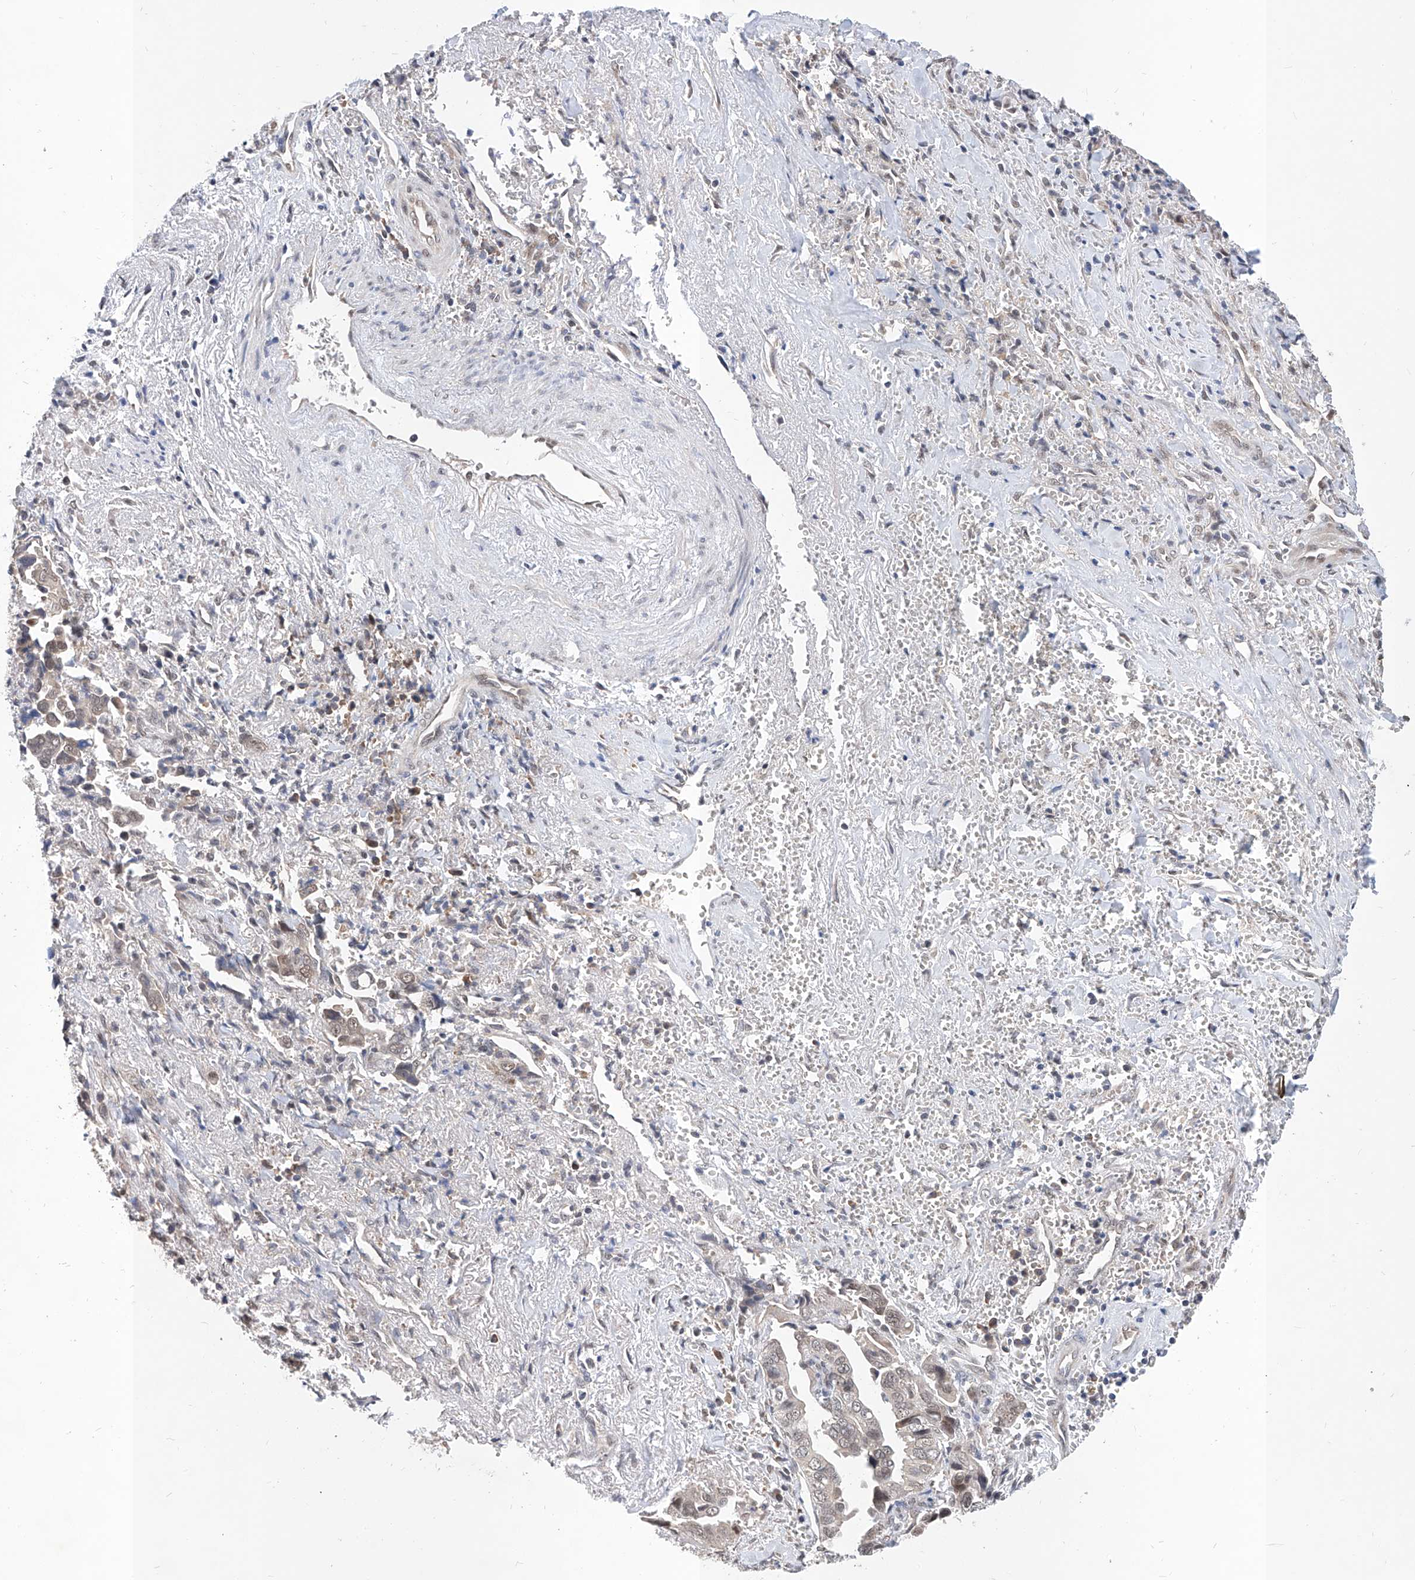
{"staining": {"intensity": "weak", "quantity": "25%-75%", "location": "nuclear"}, "tissue": "liver cancer", "cell_type": "Tumor cells", "image_type": "cancer", "snomed": [{"axis": "morphology", "description": "Cholangiocarcinoma"}, {"axis": "topography", "description": "Liver"}], "caption": "This is an image of immunohistochemistry staining of liver cancer, which shows weak expression in the nuclear of tumor cells.", "gene": "CARMIL3", "patient": {"sex": "female", "age": 79}}